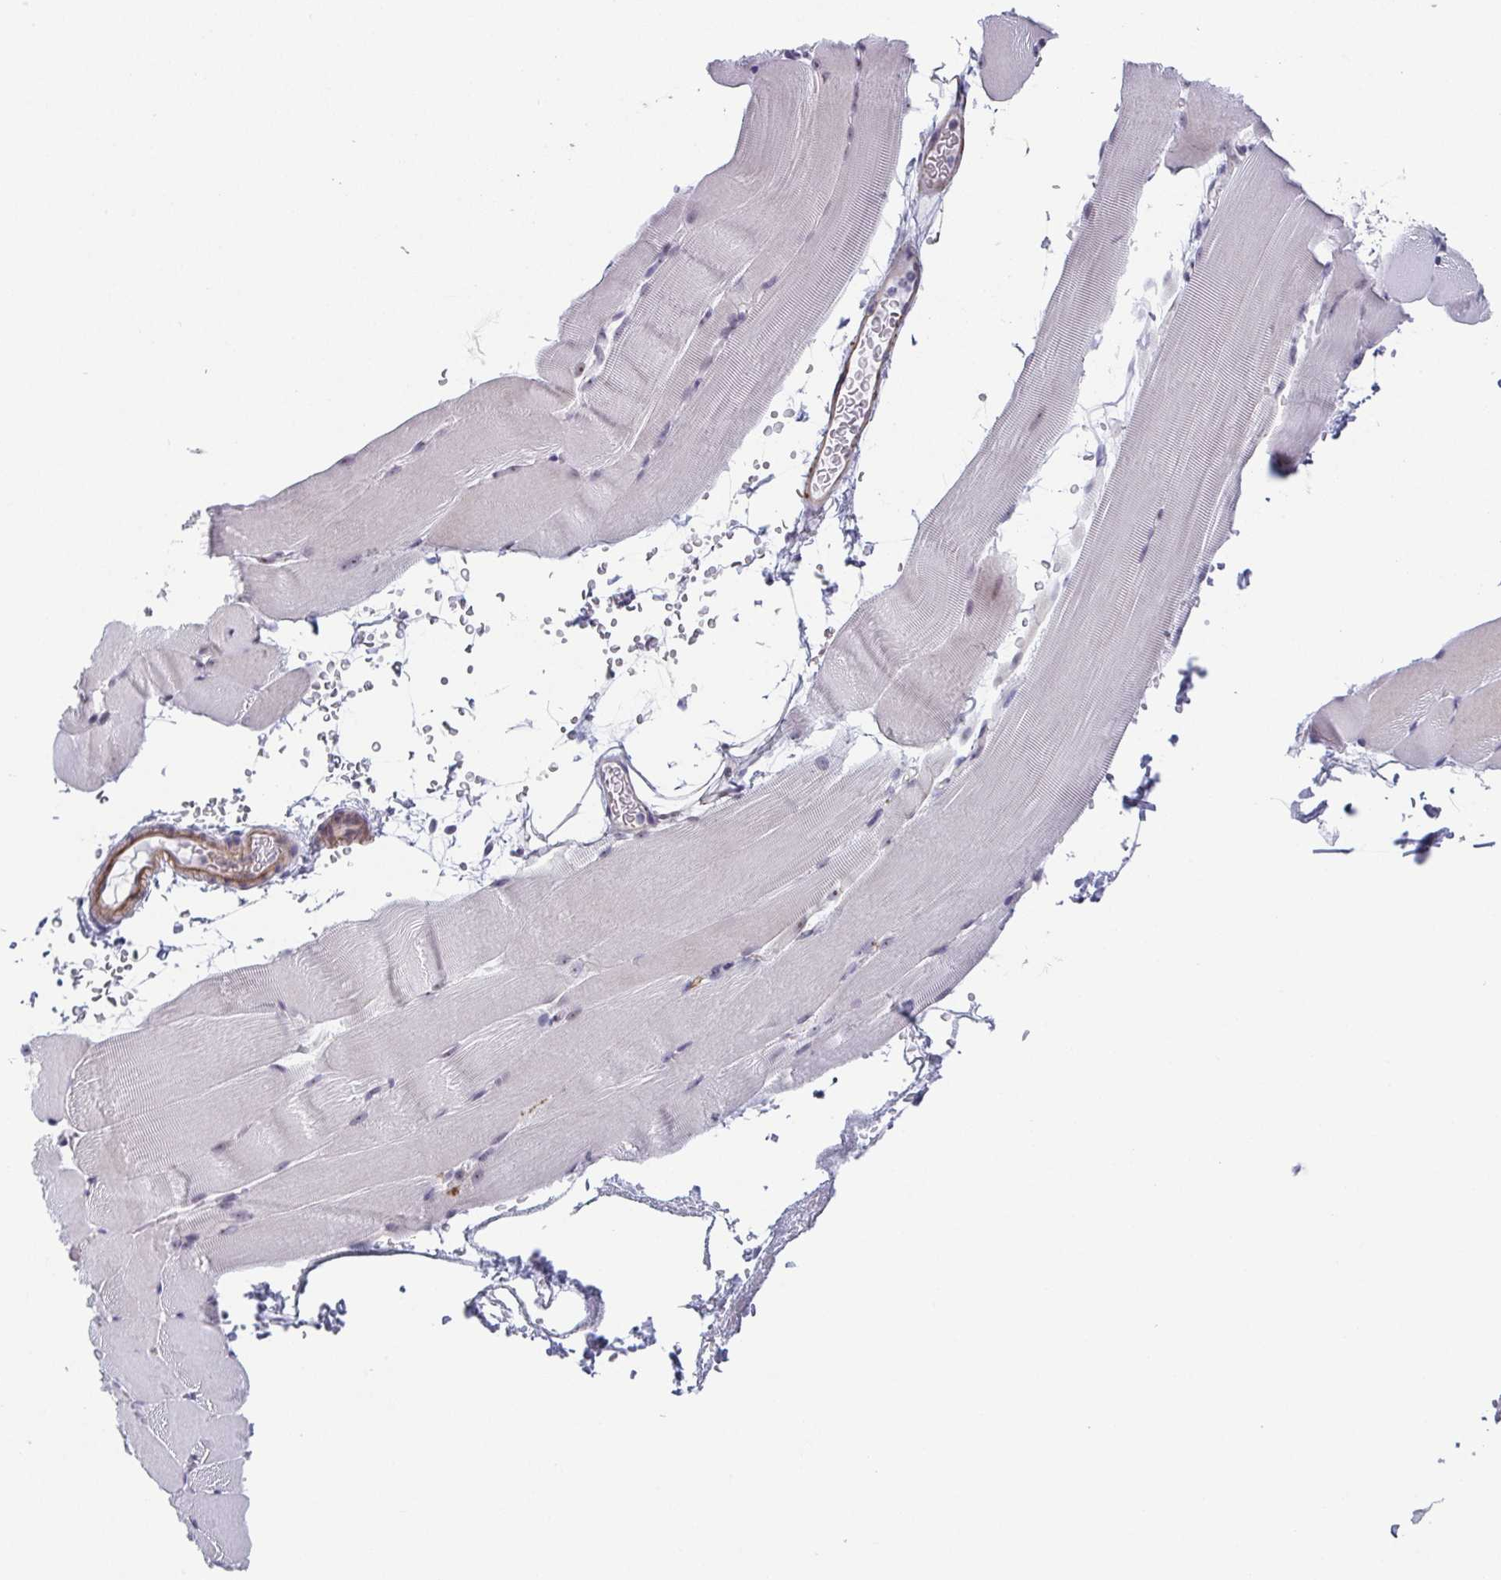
{"staining": {"intensity": "negative", "quantity": "none", "location": "none"}, "tissue": "skeletal muscle", "cell_type": "Myocytes", "image_type": "normal", "snomed": [{"axis": "morphology", "description": "Normal tissue, NOS"}, {"axis": "topography", "description": "Skeletal muscle"}], "caption": "An image of human skeletal muscle is negative for staining in myocytes. (DAB immunohistochemistry (IHC), high magnification).", "gene": "EXOSC7", "patient": {"sex": "female", "age": 37}}